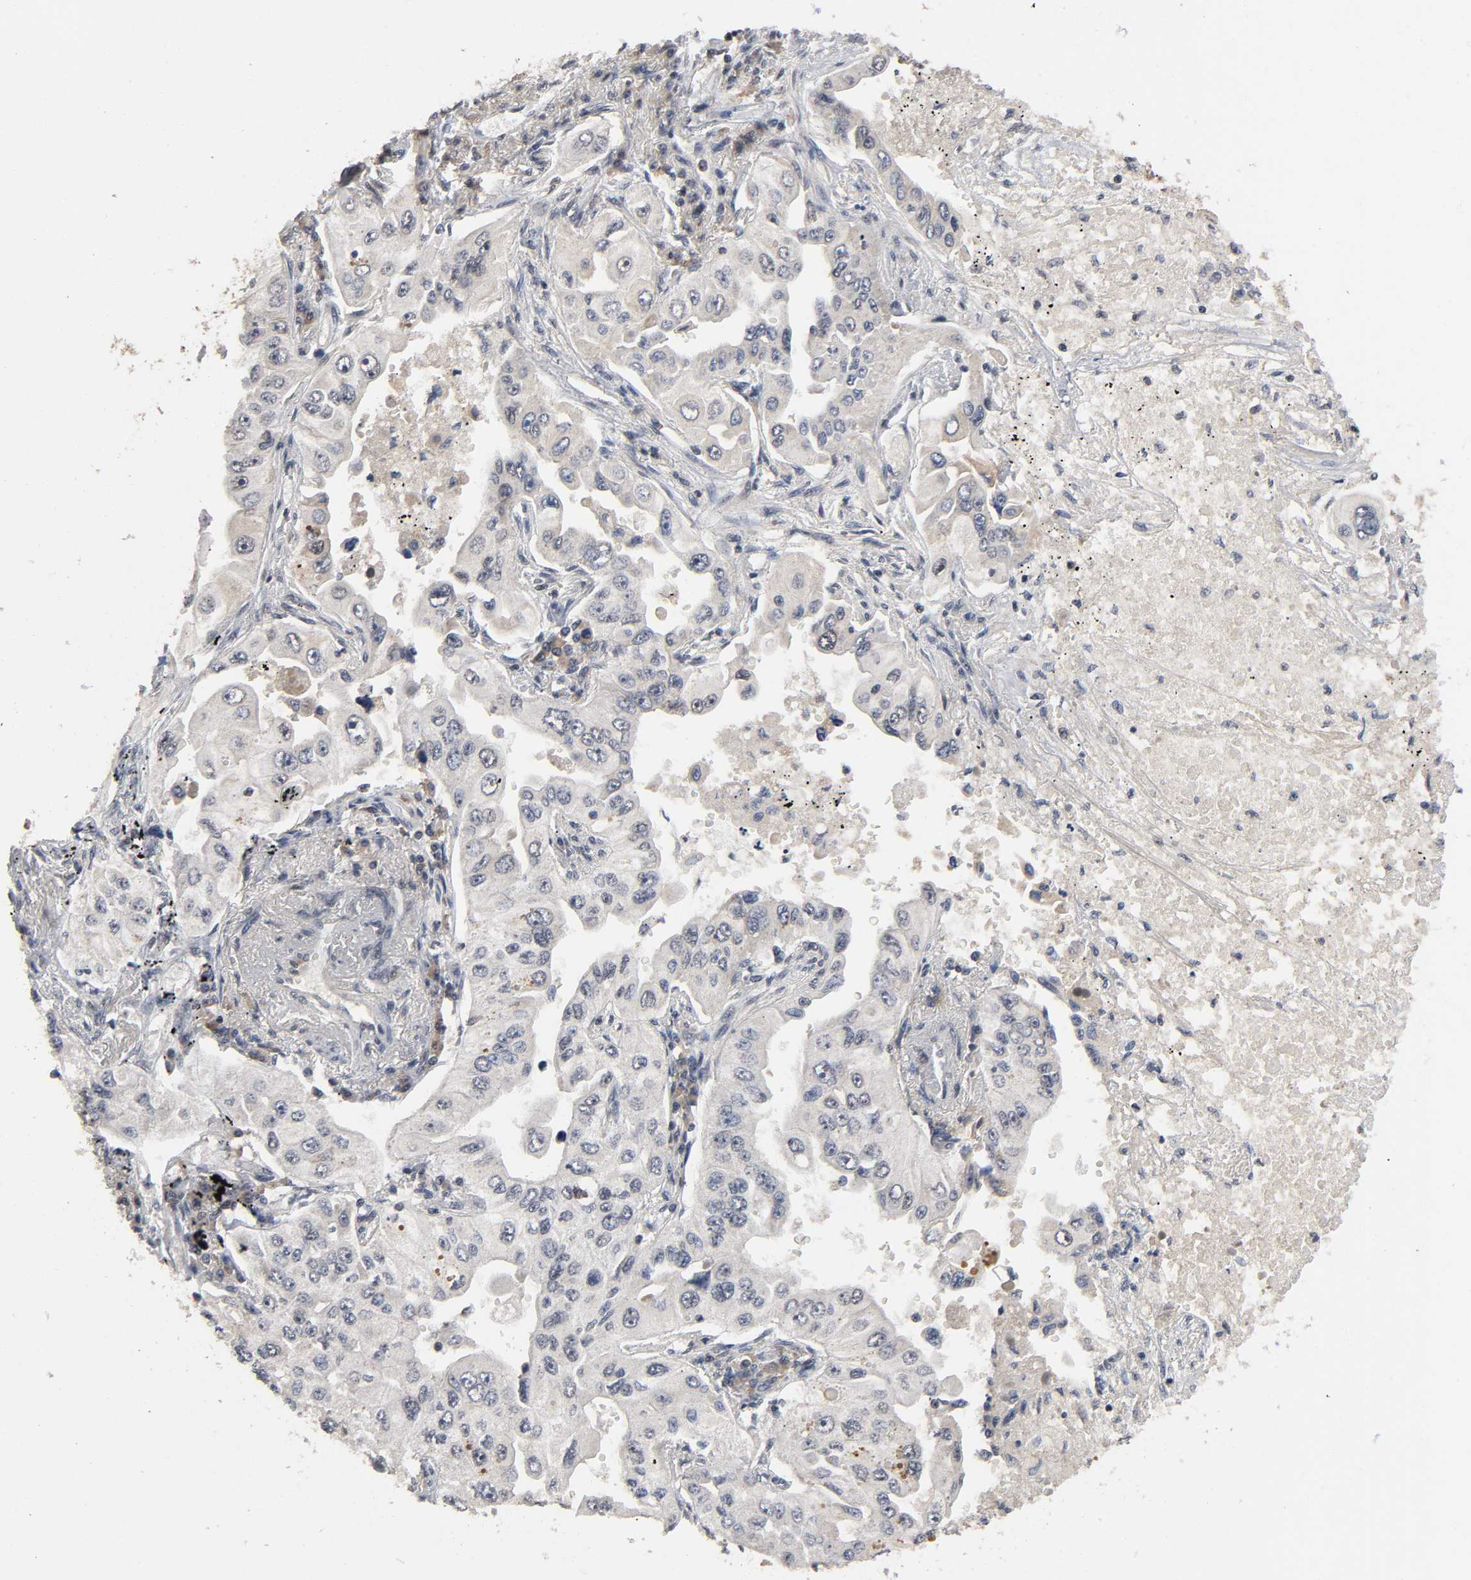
{"staining": {"intensity": "weak", "quantity": "<25%", "location": "cytoplasmic/membranous,nuclear"}, "tissue": "lung cancer", "cell_type": "Tumor cells", "image_type": "cancer", "snomed": [{"axis": "morphology", "description": "Adenocarcinoma, NOS"}, {"axis": "topography", "description": "Lung"}], "caption": "Photomicrograph shows no protein positivity in tumor cells of lung cancer tissue. The staining is performed using DAB (3,3'-diaminobenzidine) brown chromogen with nuclei counter-stained in using hematoxylin.", "gene": "ZNF384", "patient": {"sex": "male", "age": 84}}